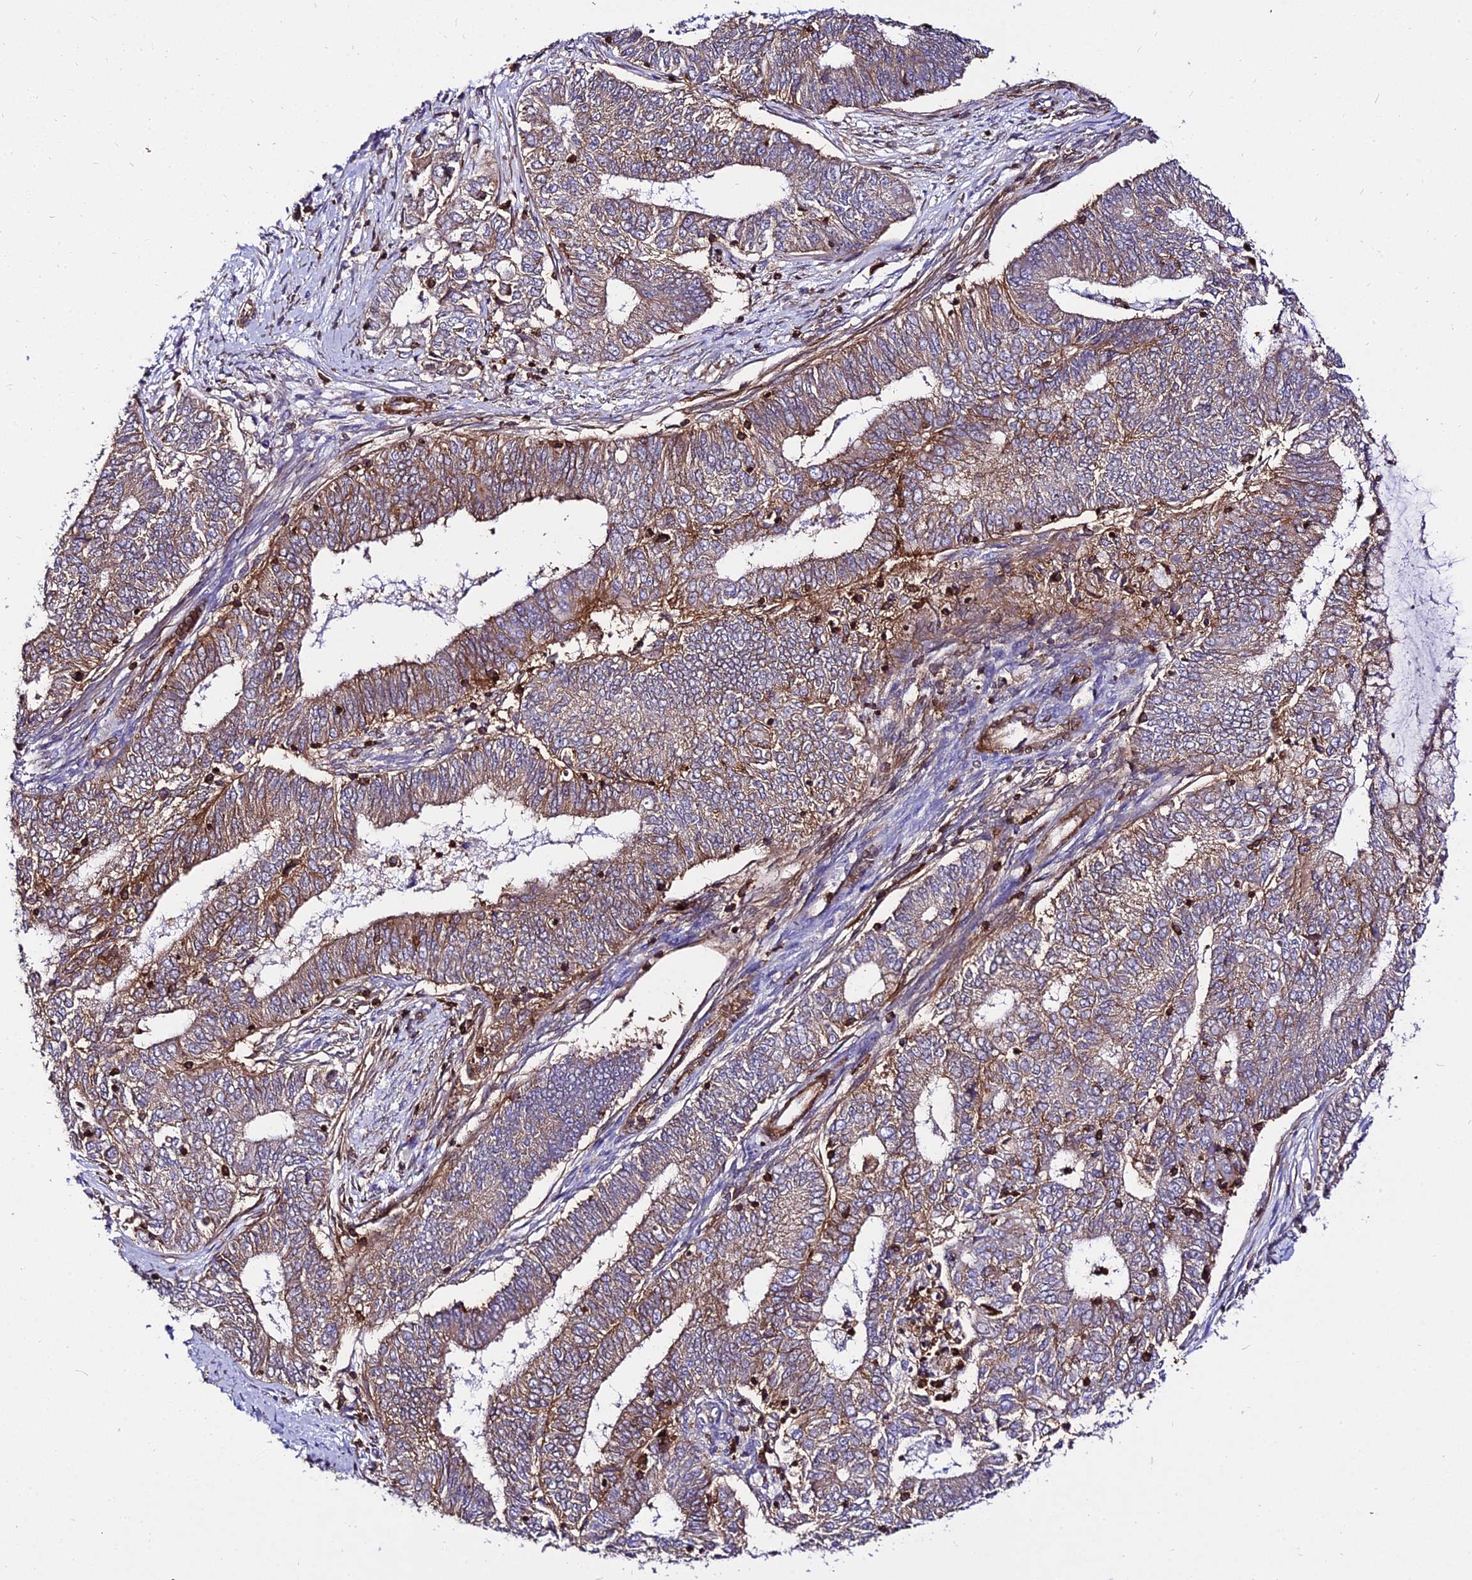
{"staining": {"intensity": "moderate", "quantity": ">75%", "location": "cytoplasmic/membranous"}, "tissue": "endometrial cancer", "cell_type": "Tumor cells", "image_type": "cancer", "snomed": [{"axis": "morphology", "description": "Adenocarcinoma, NOS"}, {"axis": "topography", "description": "Endometrium"}], "caption": "Protein expression analysis of human endometrial adenocarcinoma reveals moderate cytoplasmic/membranous positivity in about >75% of tumor cells.", "gene": "CSRP1", "patient": {"sex": "female", "age": 62}}